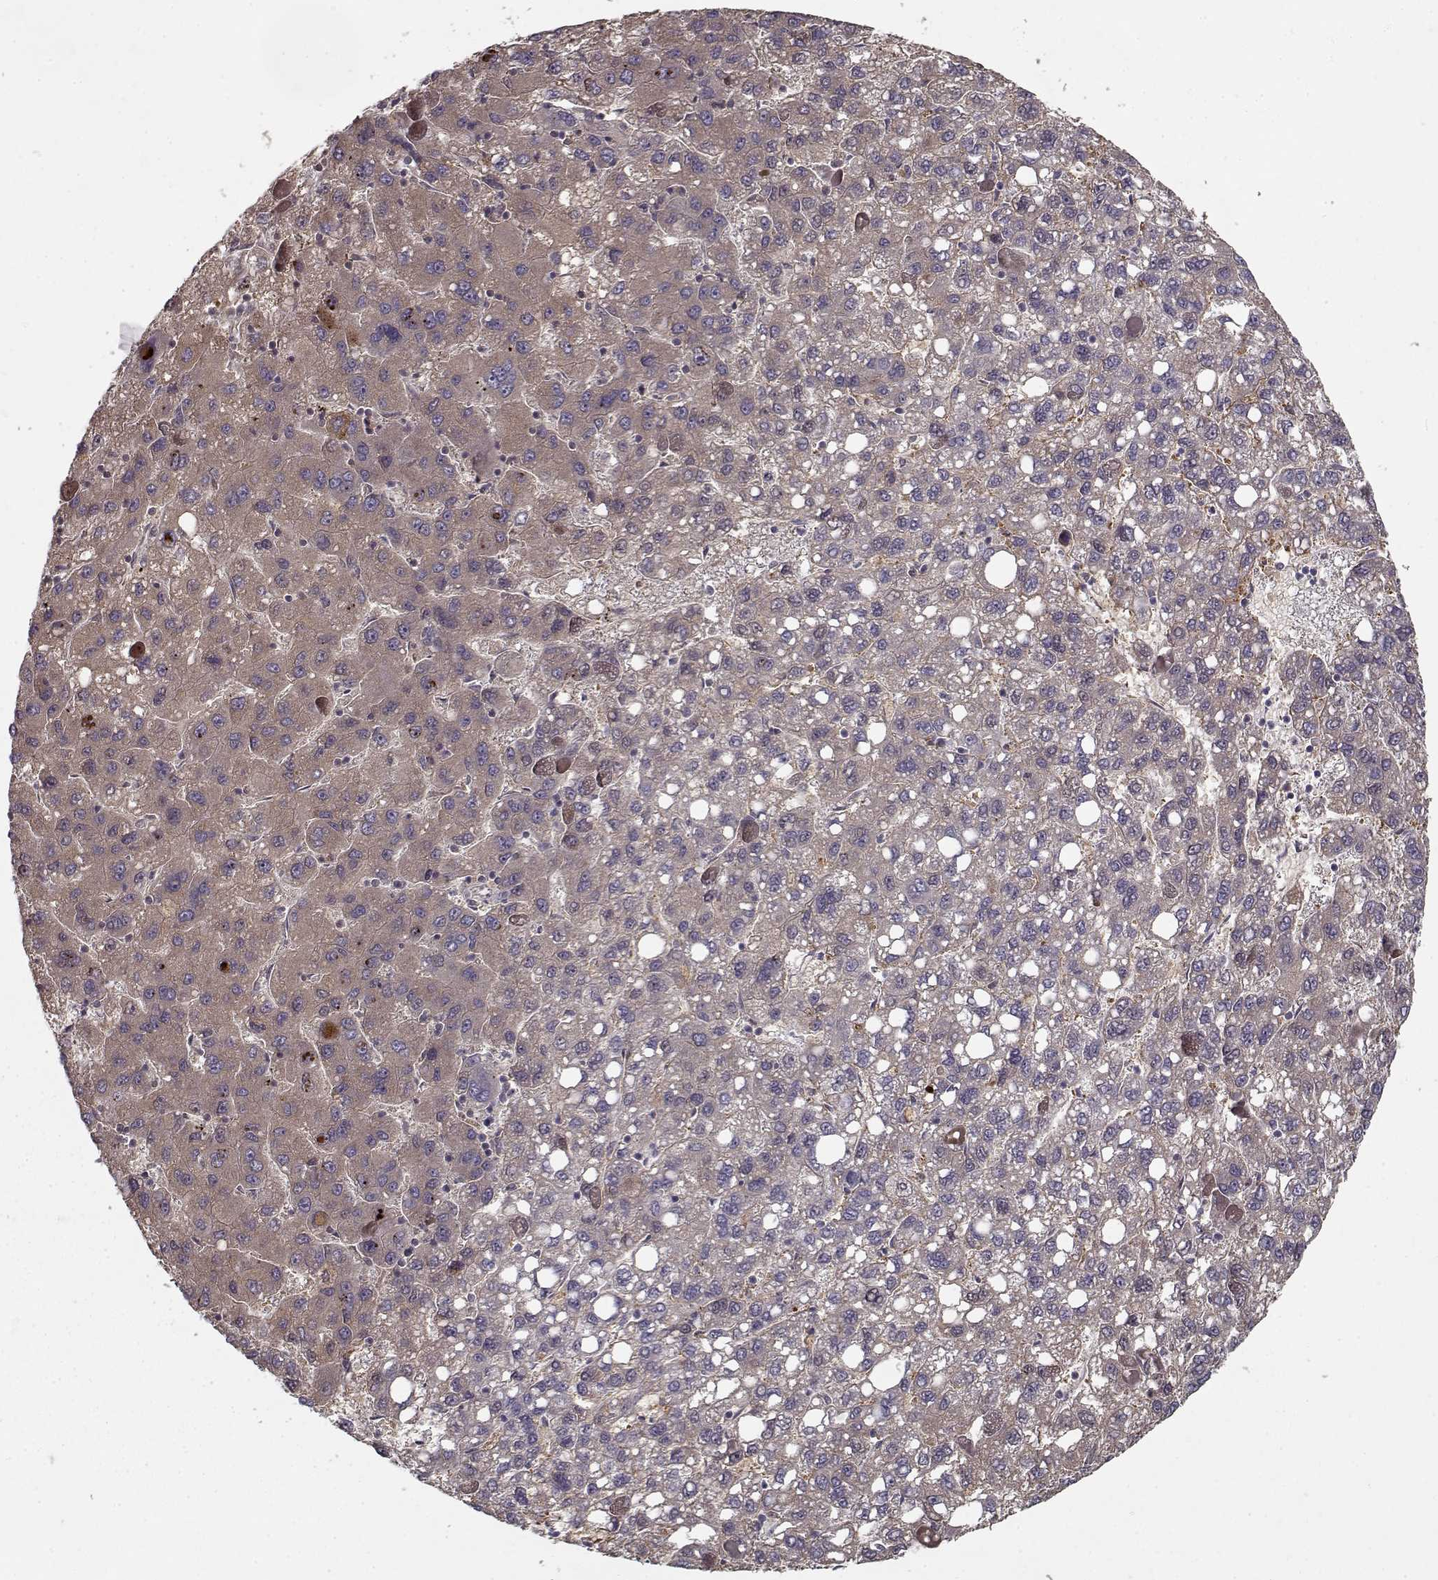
{"staining": {"intensity": "negative", "quantity": "none", "location": "none"}, "tissue": "liver cancer", "cell_type": "Tumor cells", "image_type": "cancer", "snomed": [{"axis": "morphology", "description": "Carcinoma, Hepatocellular, NOS"}, {"axis": "topography", "description": "Liver"}], "caption": "Immunohistochemical staining of human liver cancer (hepatocellular carcinoma) demonstrates no significant staining in tumor cells.", "gene": "AFM", "patient": {"sex": "female", "age": 82}}